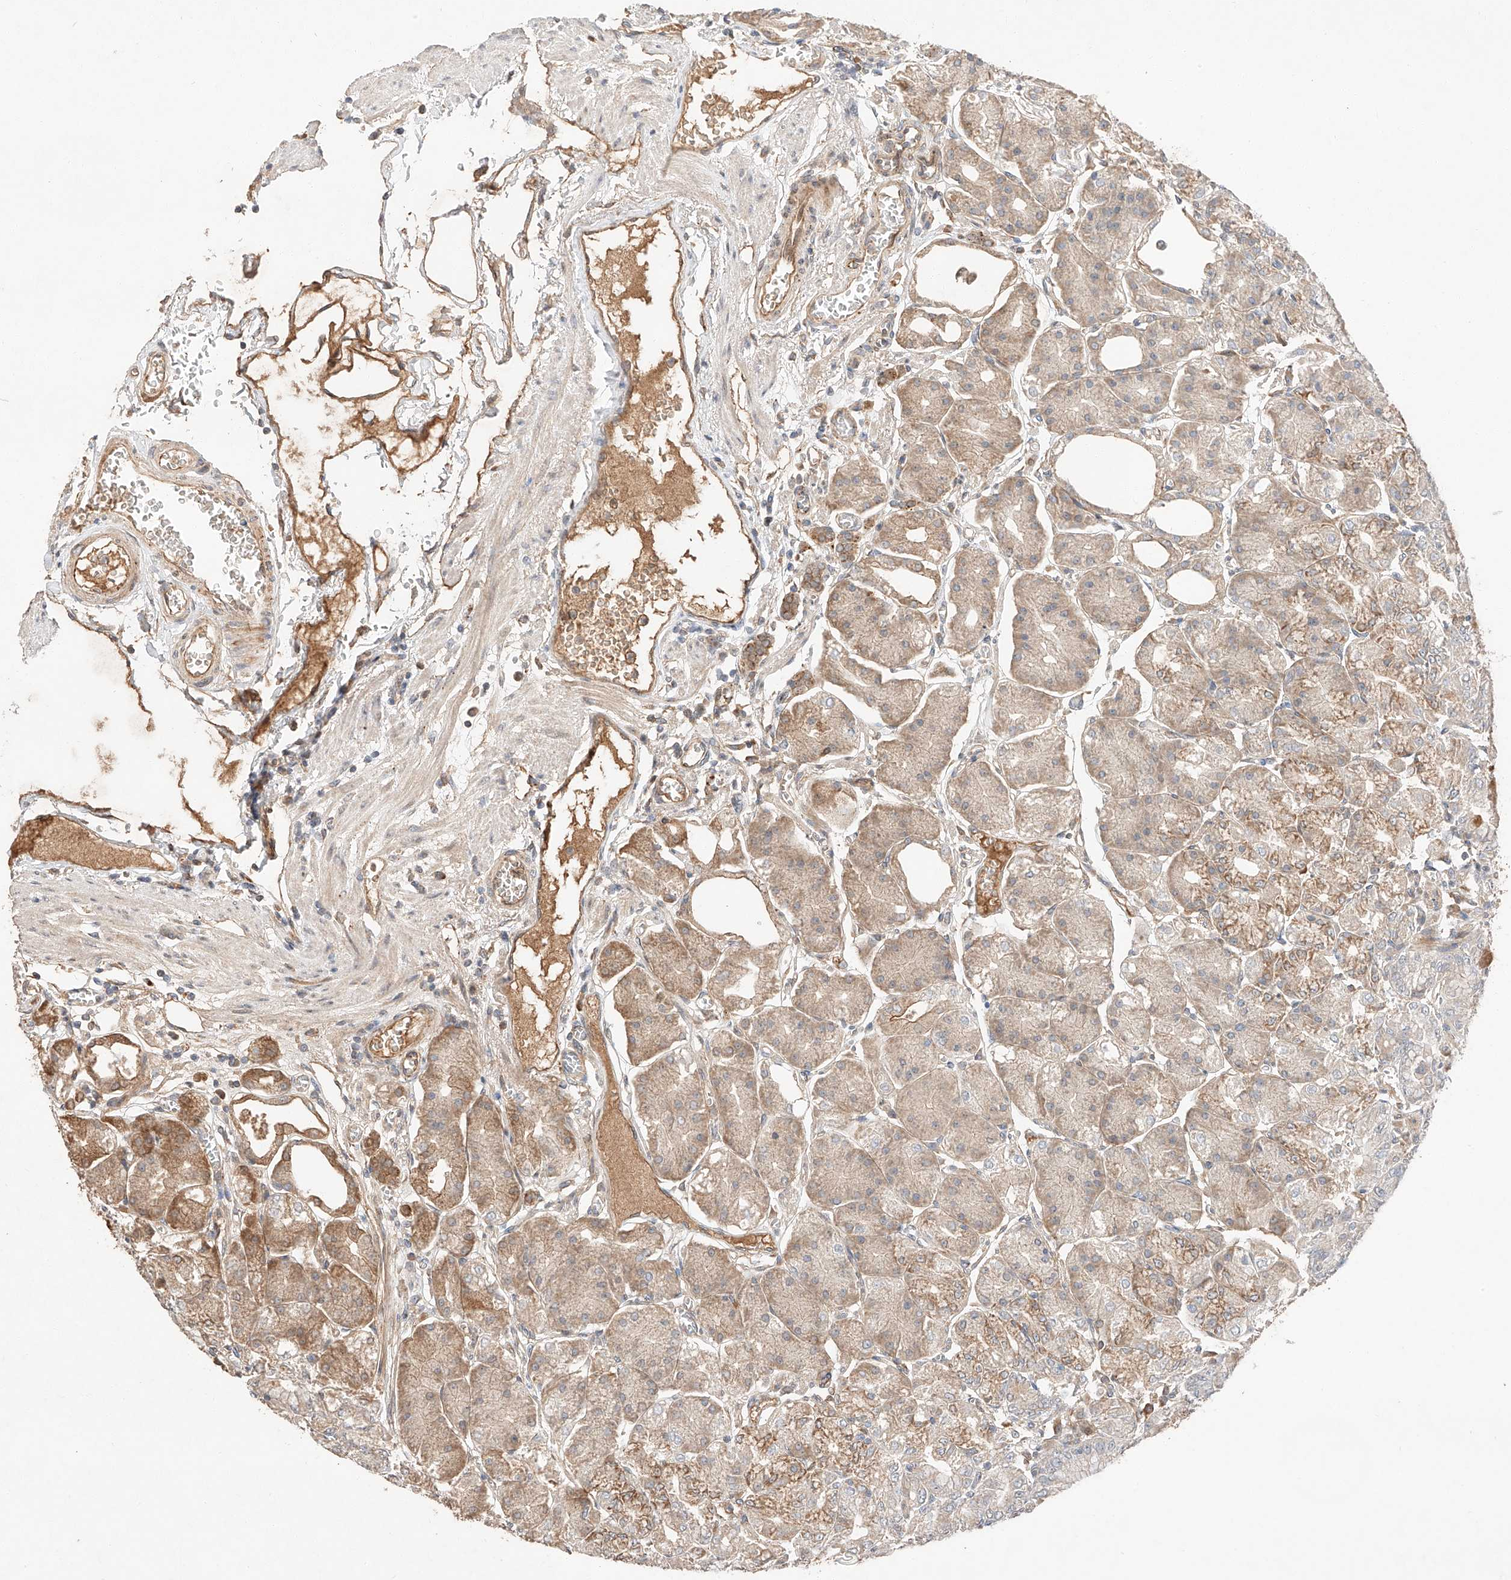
{"staining": {"intensity": "moderate", "quantity": "25%-75%", "location": "cytoplasmic/membranous"}, "tissue": "stomach", "cell_type": "Glandular cells", "image_type": "normal", "snomed": [{"axis": "morphology", "description": "Normal tissue, NOS"}, {"axis": "topography", "description": "Stomach, lower"}], "caption": "Stomach stained with DAB immunohistochemistry (IHC) exhibits medium levels of moderate cytoplasmic/membranous staining in about 25%-75% of glandular cells. (DAB IHC, brown staining for protein, blue staining for nuclei).", "gene": "SUSD6", "patient": {"sex": "male", "age": 71}}